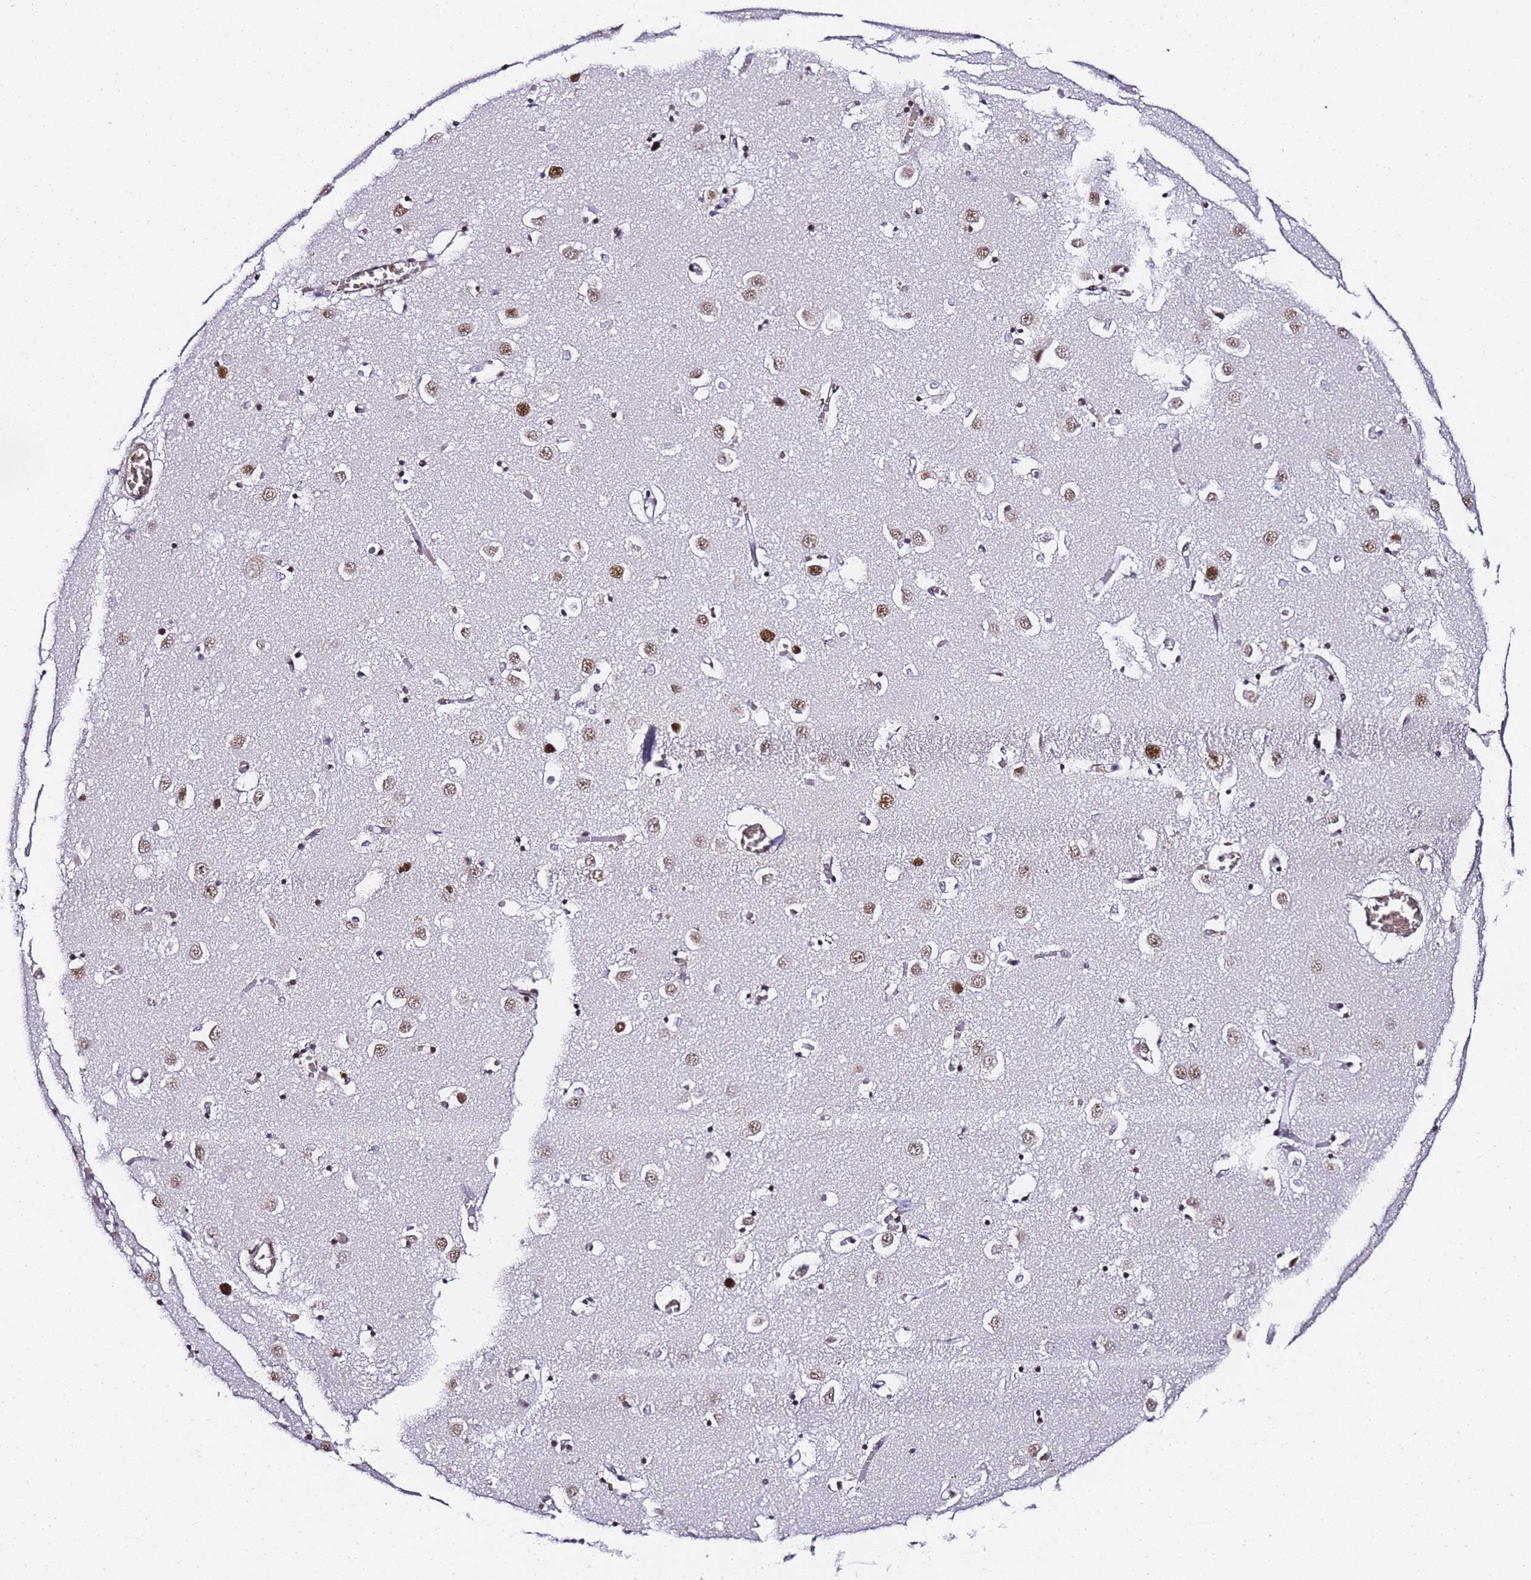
{"staining": {"intensity": "moderate", "quantity": ">75%", "location": "nuclear"}, "tissue": "caudate", "cell_type": "Glial cells", "image_type": "normal", "snomed": [{"axis": "morphology", "description": "Normal tissue, NOS"}, {"axis": "topography", "description": "Lateral ventricle wall"}], "caption": "A high-resolution micrograph shows immunohistochemistry staining of unremarkable caudate, which reveals moderate nuclear expression in approximately >75% of glial cells. Using DAB (3,3'-diaminobenzidine) (brown) and hematoxylin (blue) stains, captured at high magnification using brightfield microscopy.", "gene": "POLR1A", "patient": {"sex": "male", "age": 70}}